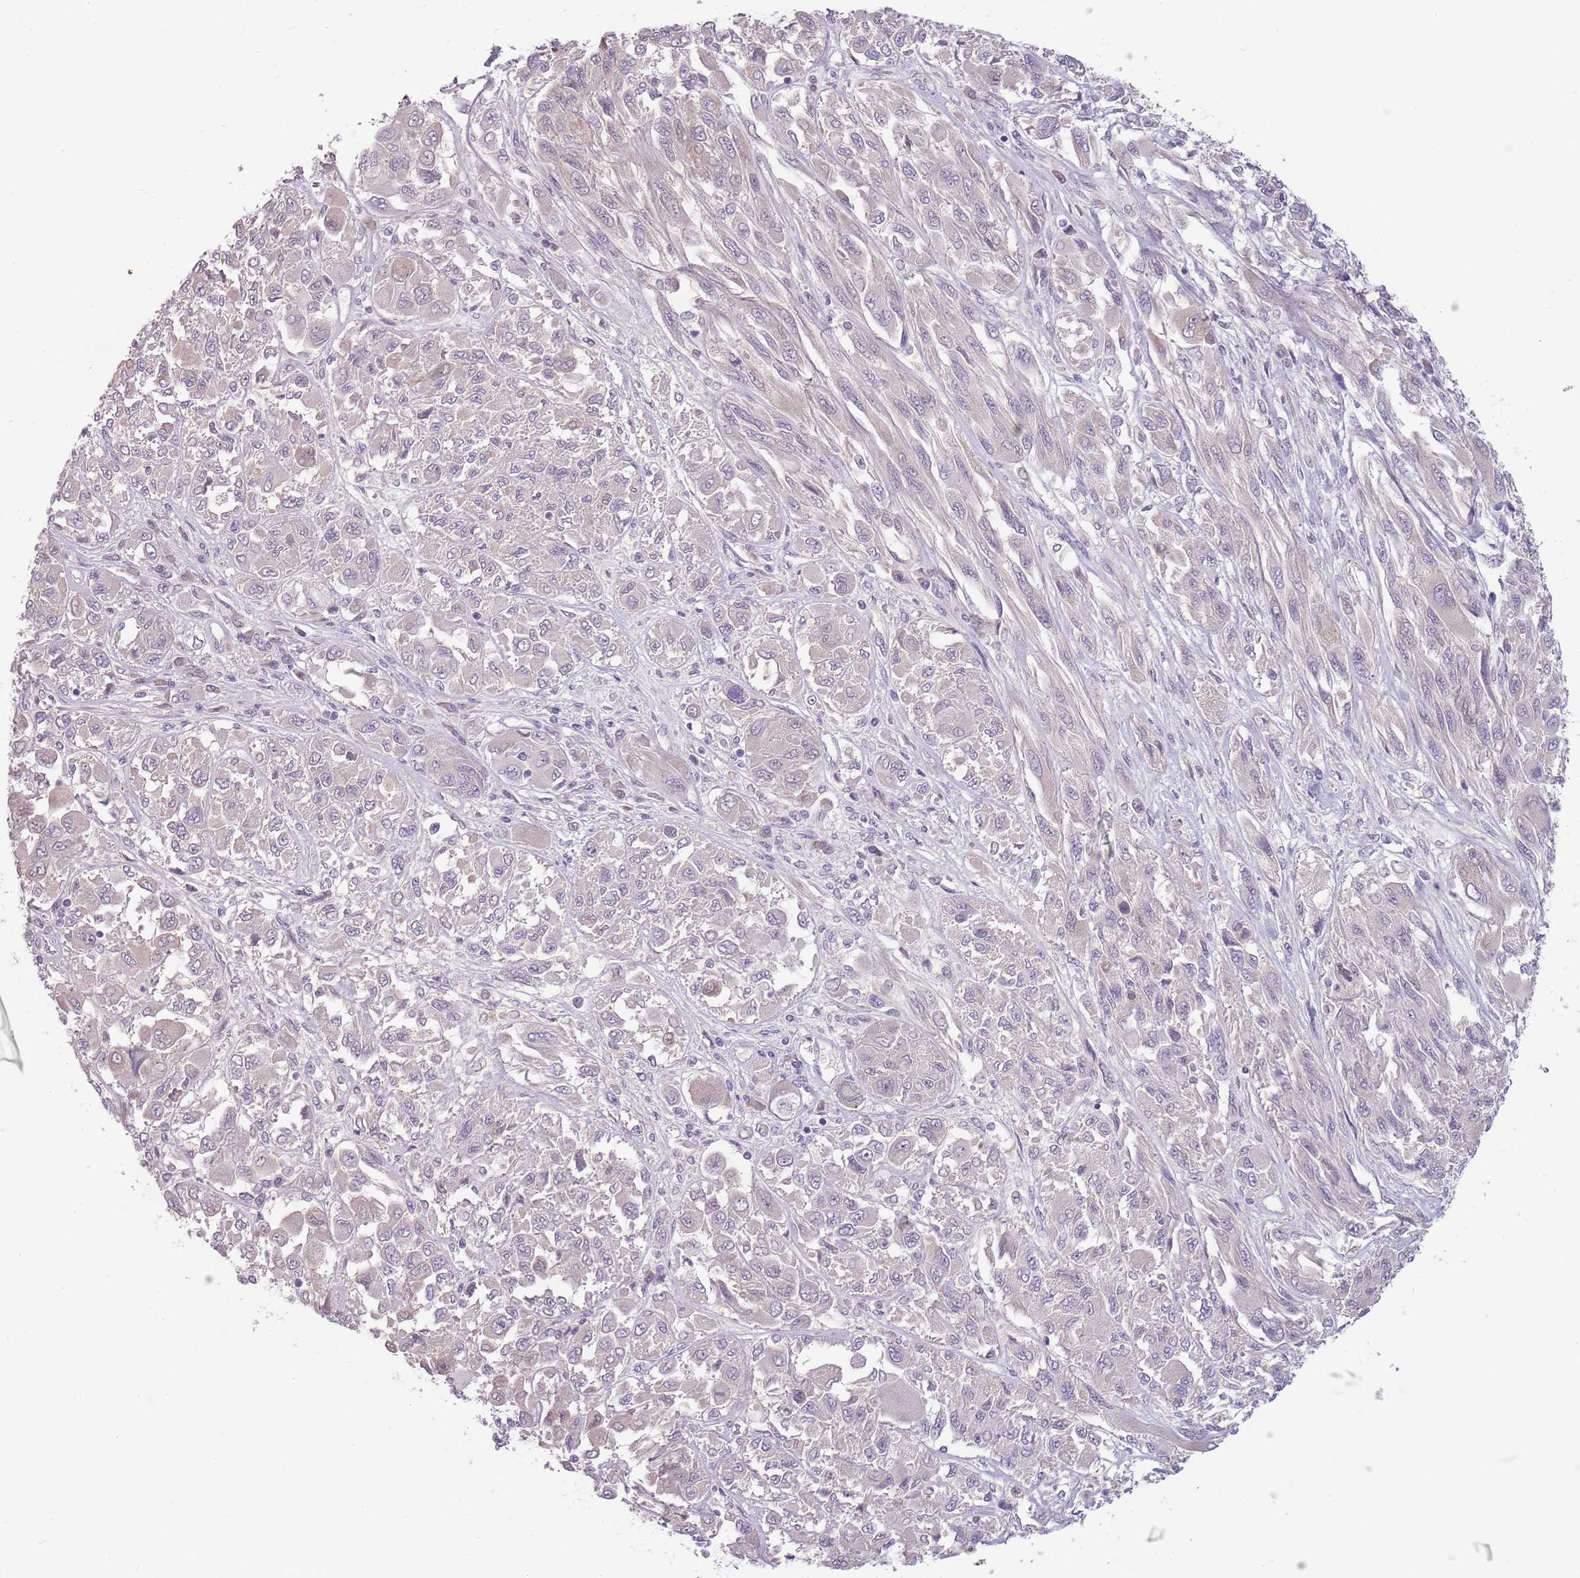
{"staining": {"intensity": "negative", "quantity": "none", "location": "none"}, "tissue": "melanoma", "cell_type": "Tumor cells", "image_type": "cancer", "snomed": [{"axis": "morphology", "description": "Malignant melanoma, NOS"}, {"axis": "topography", "description": "Skin"}], "caption": "Immunohistochemical staining of human malignant melanoma shows no significant expression in tumor cells.", "gene": "CEP19", "patient": {"sex": "female", "age": 91}}